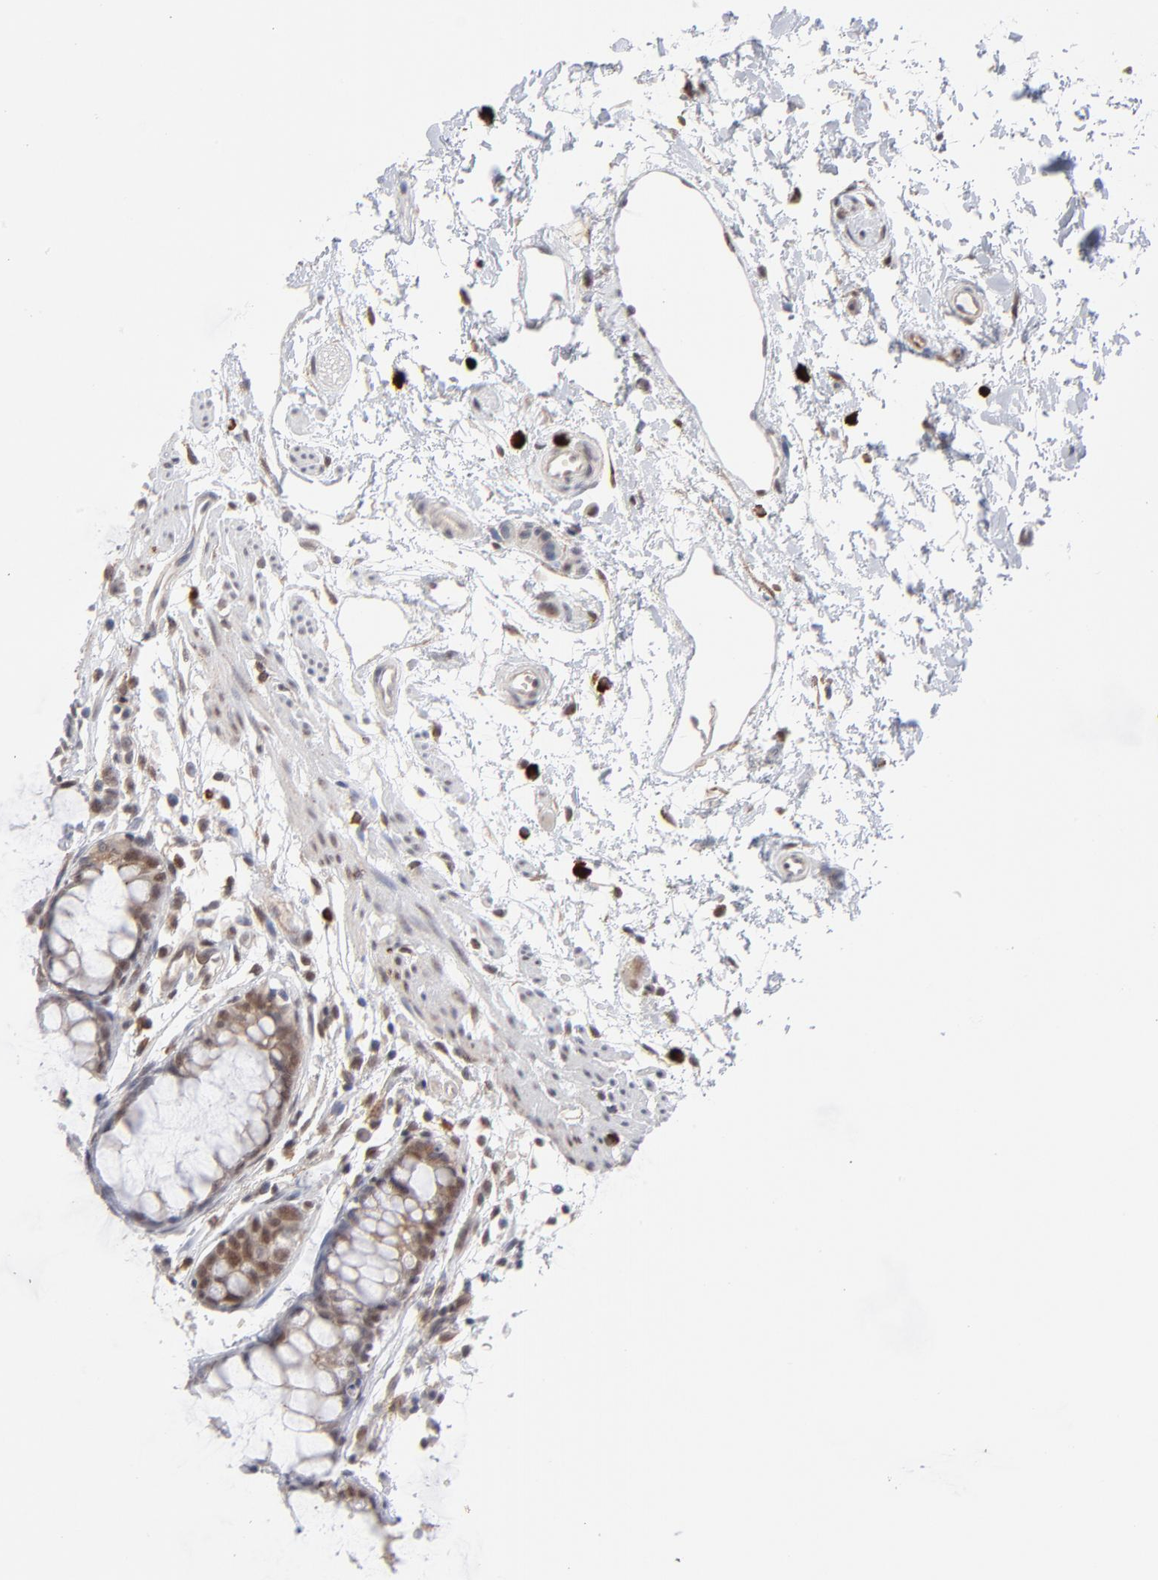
{"staining": {"intensity": "weak", "quantity": "25%-75%", "location": "cytoplasmic/membranous,nuclear"}, "tissue": "rectum", "cell_type": "Glandular cells", "image_type": "normal", "snomed": [{"axis": "morphology", "description": "Normal tissue, NOS"}, {"axis": "morphology", "description": "Adenocarcinoma, NOS"}, {"axis": "topography", "description": "Rectum"}], "caption": "Immunohistochemical staining of normal rectum shows low levels of weak cytoplasmic/membranous,nuclear positivity in about 25%-75% of glandular cells.", "gene": "NBN", "patient": {"sex": "female", "age": 65}}